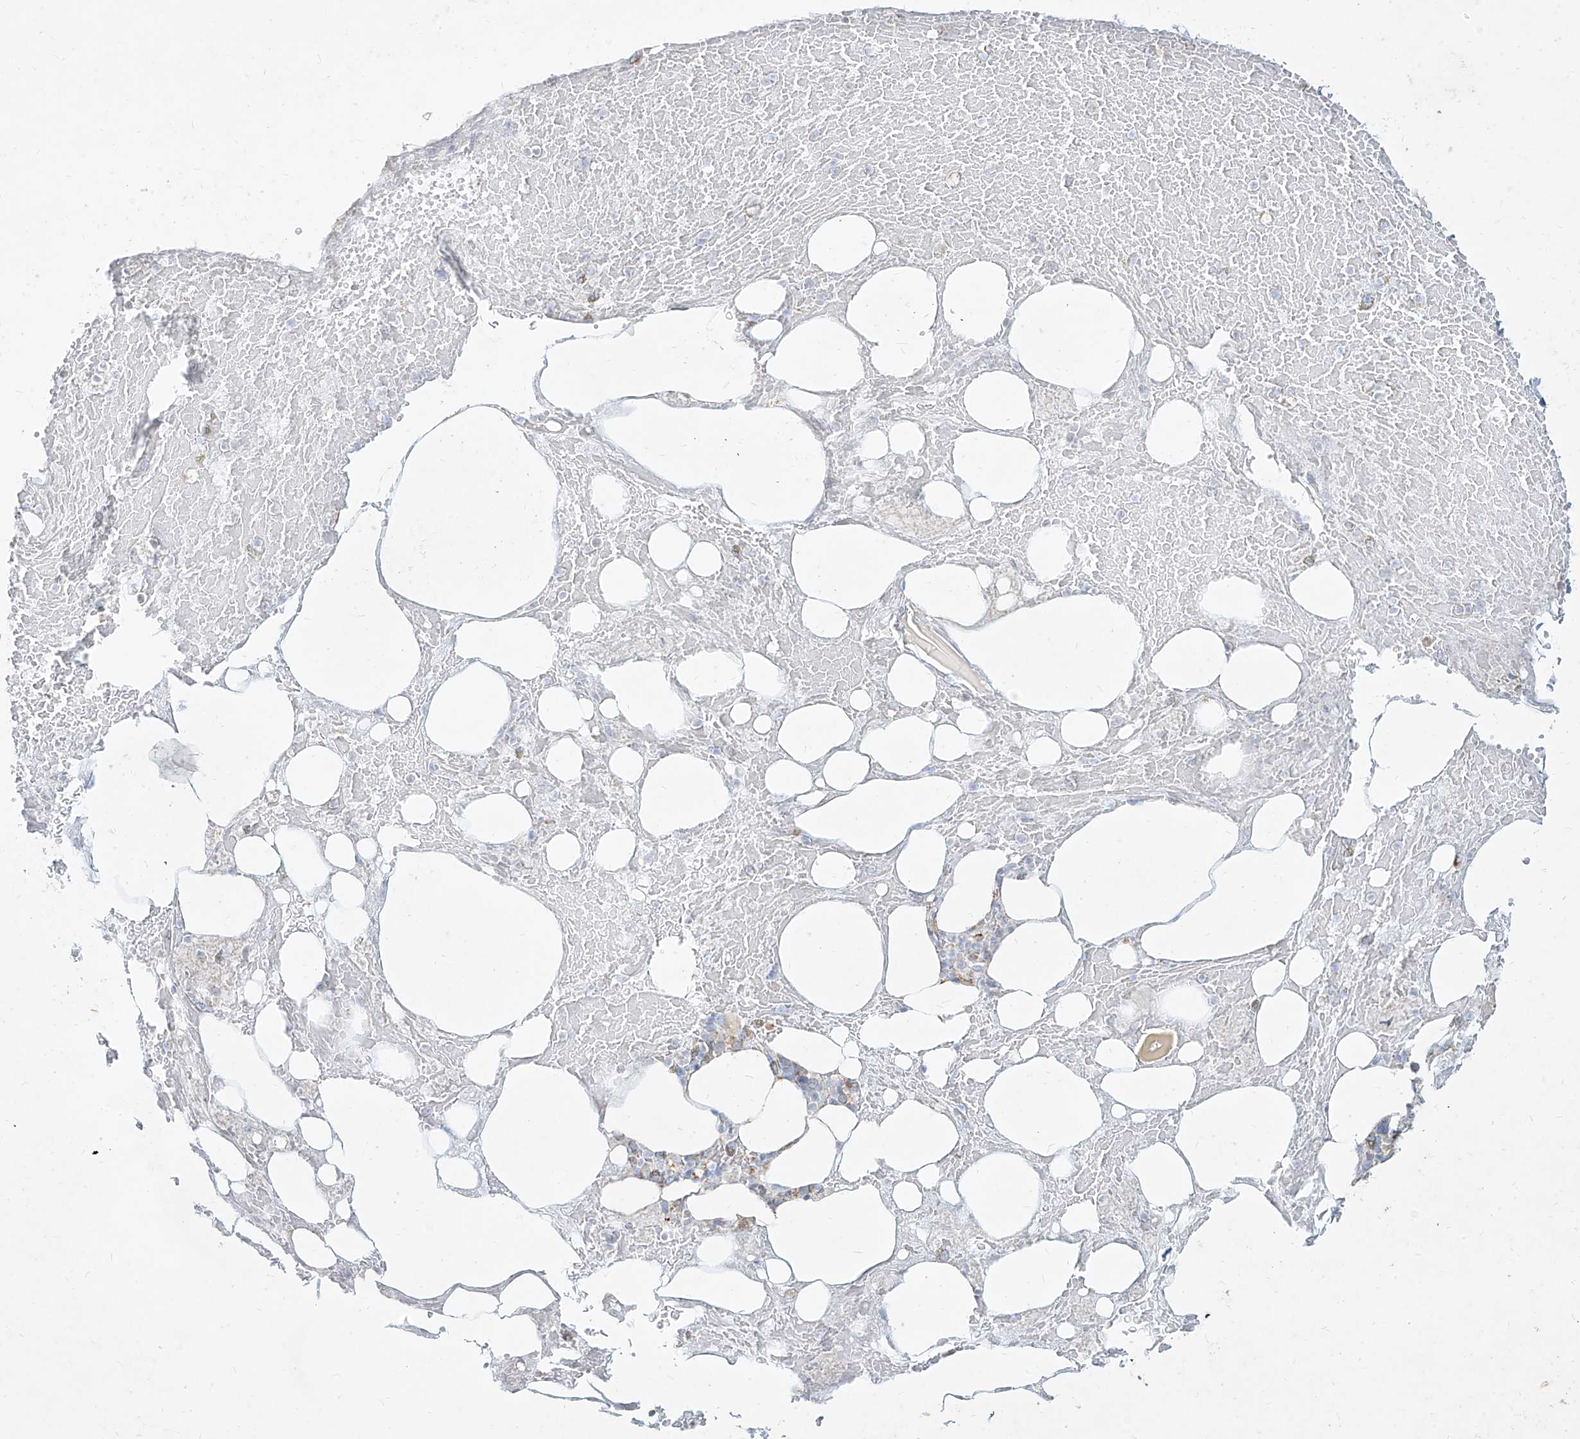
{"staining": {"intensity": "weak", "quantity": "<25%", "location": "cytoplasmic/membranous"}, "tissue": "bone marrow", "cell_type": "Hematopoietic cells", "image_type": "normal", "snomed": [{"axis": "morphology", "description": "Normal tissue, NOS"}, {"axis": "topography", "description": "Bone marrow"}], "caption": "The photomicrograph exhibits no staining of hematopoietic cells in benign bone marrow. (DAB (3,3'-diaminobenzidine) immunohistochemistry (IHC), high magnification).", "gene": "MTX2", "patient": {"sex": "male", "age": 60}}